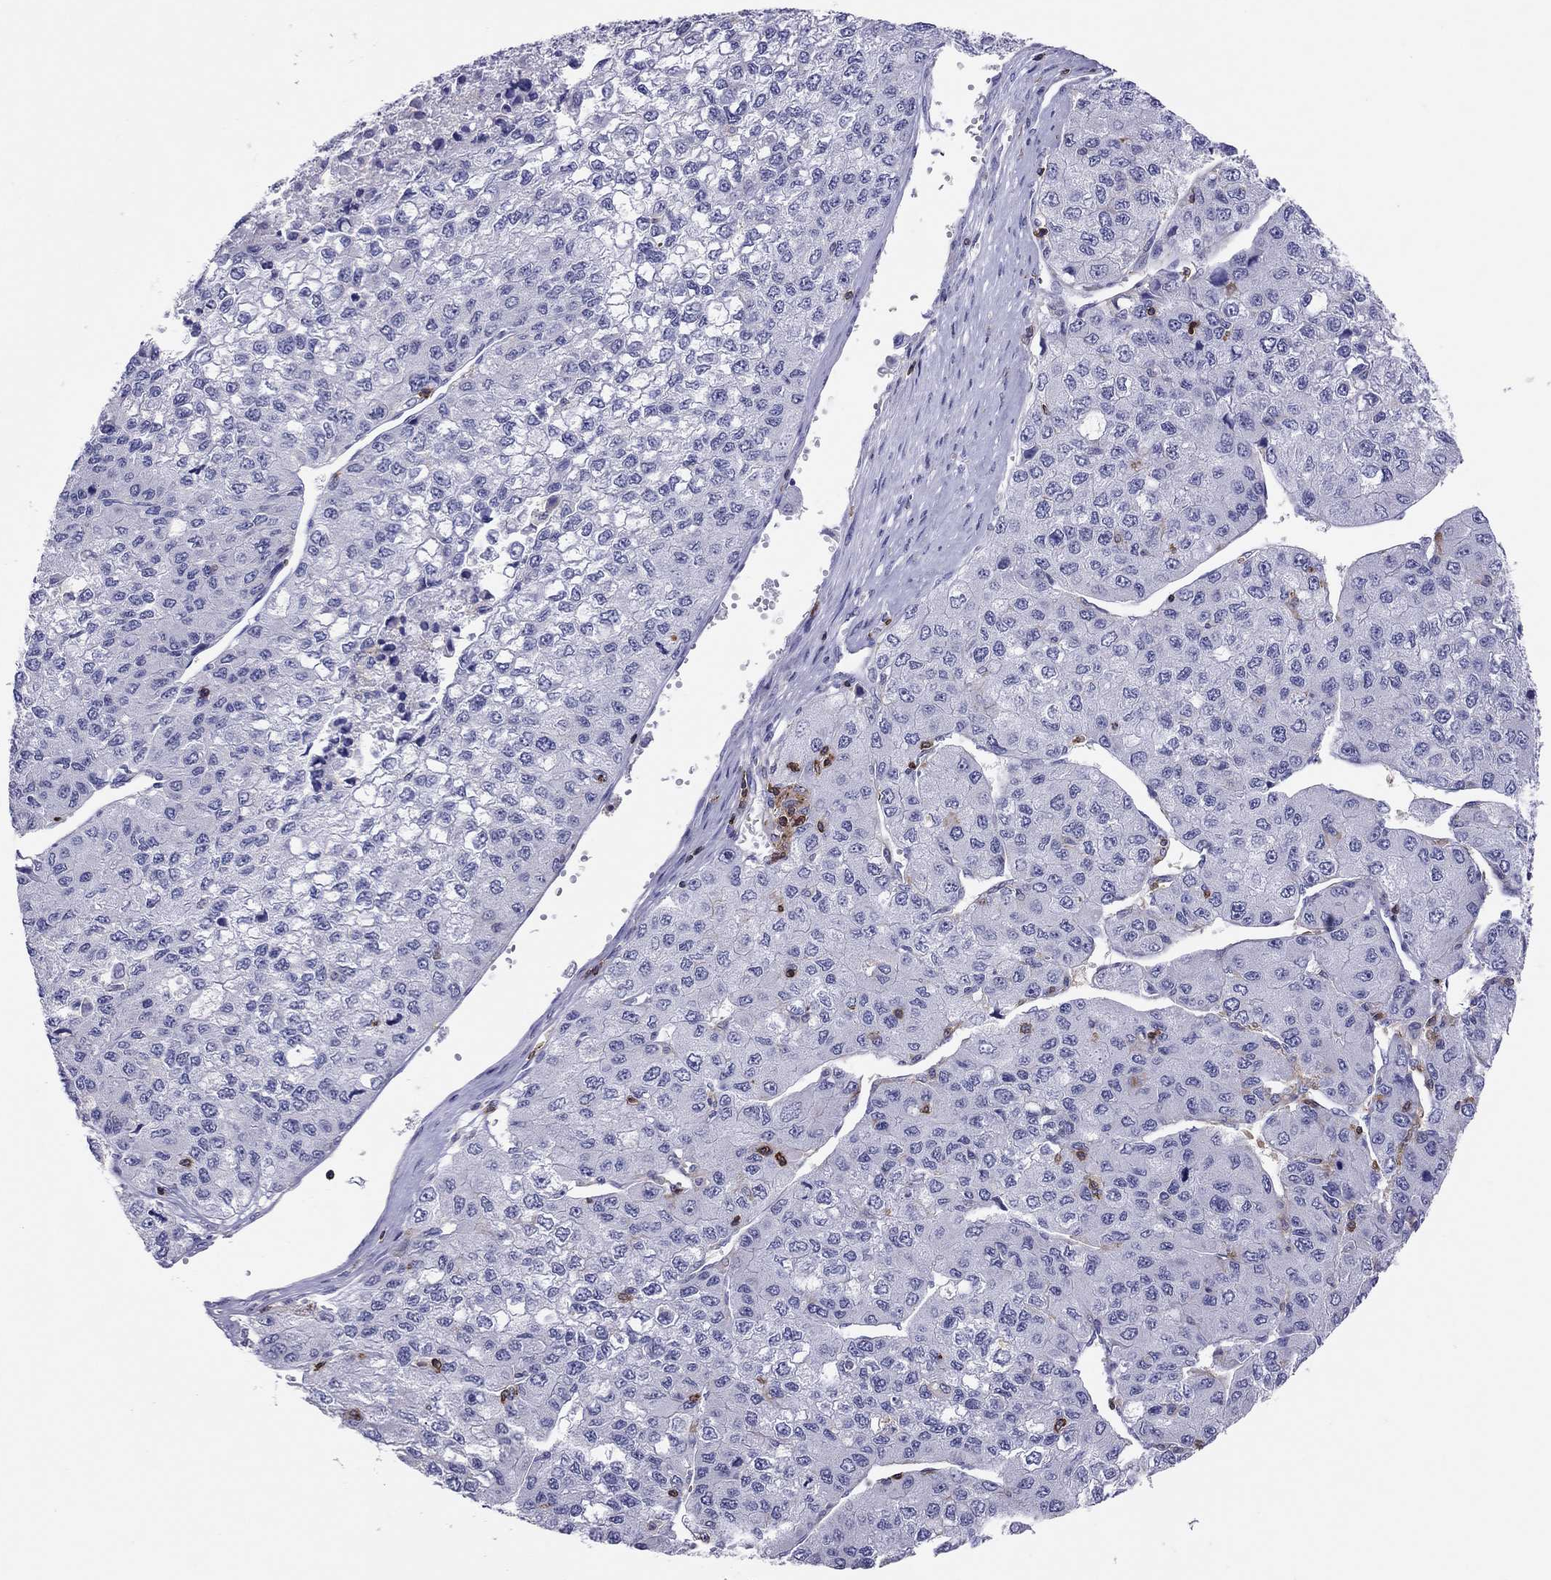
{"staining": {"intensity": "negative", "quantity": "none", "location": "none"}, "tissue": "liver cancer", "cell_type": "Tumor cells", "image_type": "cancer", "snomed": [{"axis": "morphology", "description": "Carcinoma, Hepatocellular, NOS"}, {"axis": "topography", "description": "Liver"}], "caption": "Image shows no protein positivity in tumor cells of liver hepatocellular carcinoma tissue. (DAB (3,3'-diaminobenzidine) immunohistochemistry (IHC), high magnification).", "gene": "MND1", "patient": {"sex": "female", "age": 66}}